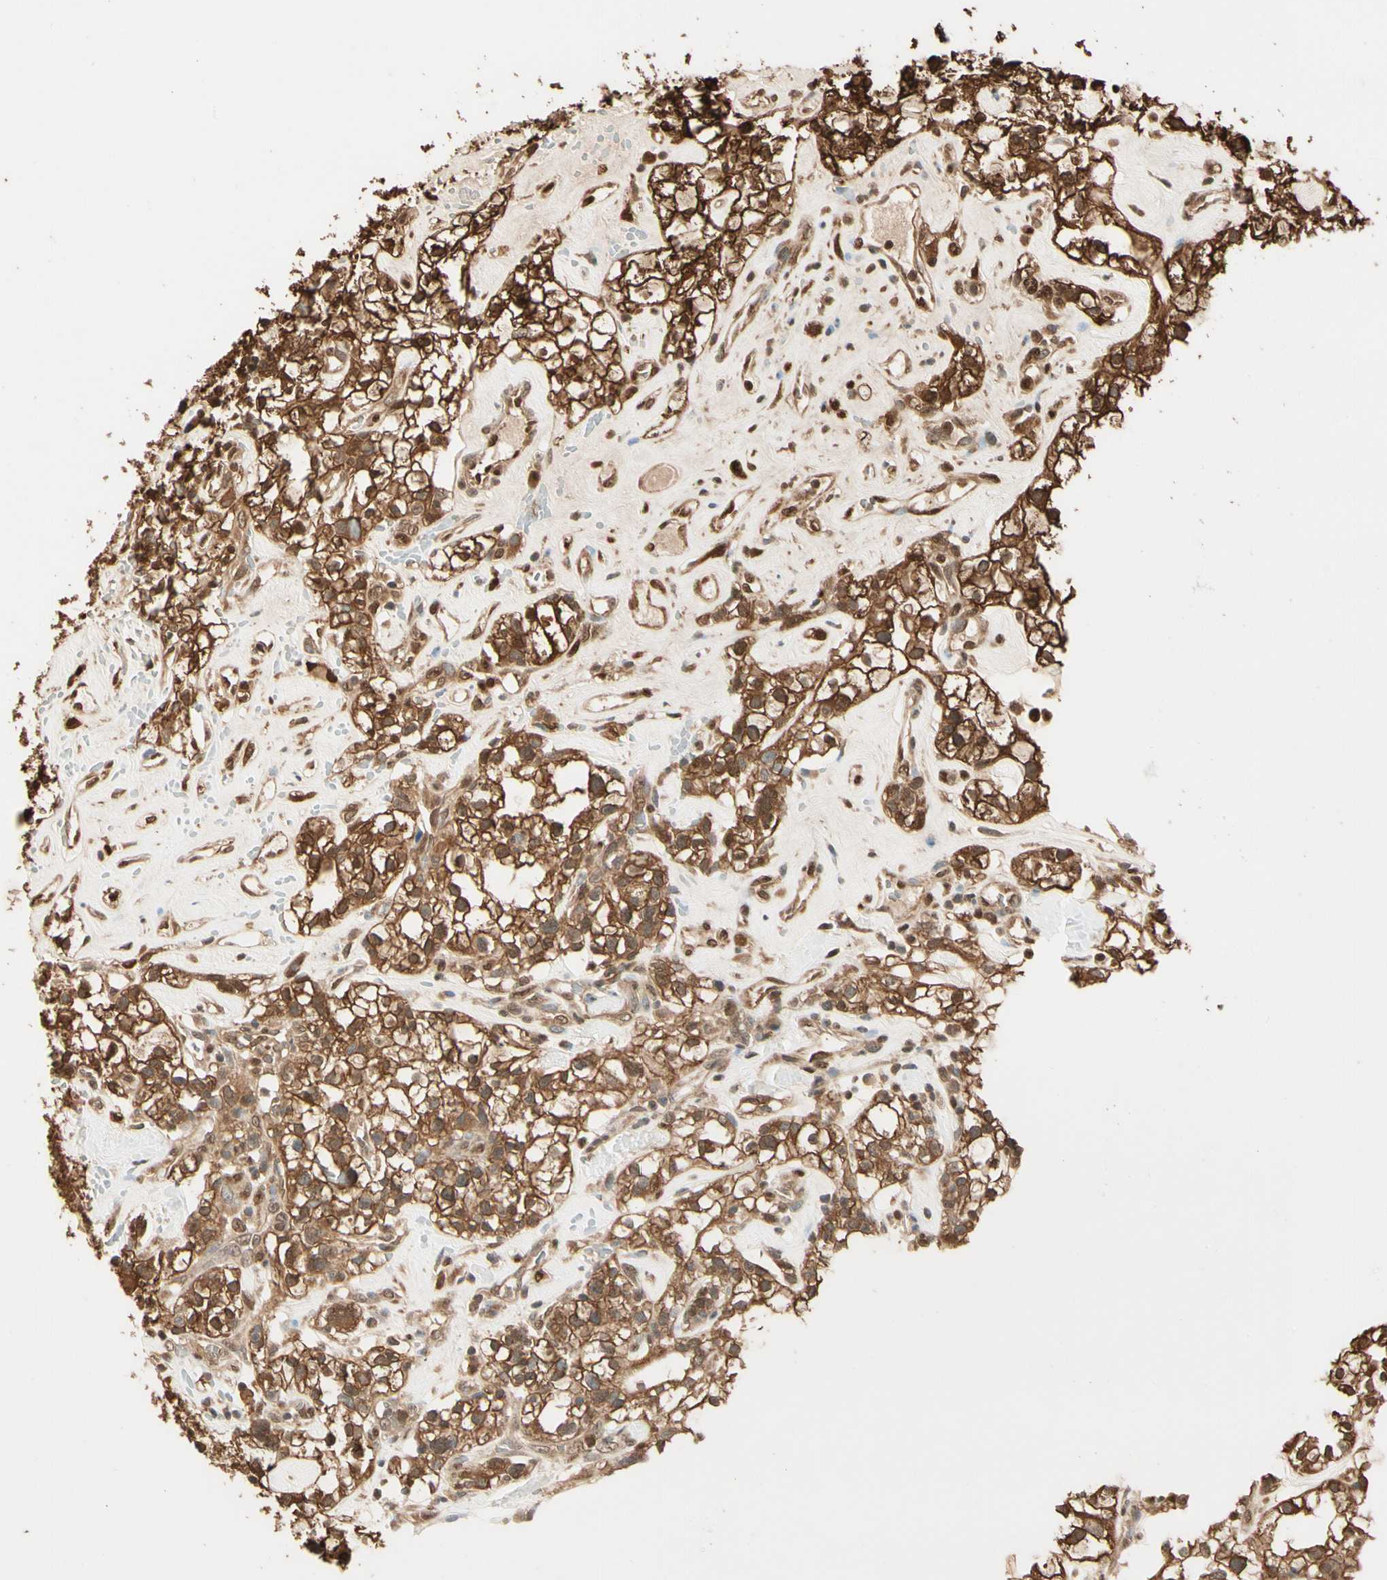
{"staining": {"intensity": "moderate", "quantity": ">75%", "location": "cytoplasmic/membranous,nuclear"}, "tissue": "renal cancer", "cell_type": "Tumor cells", "image_type": "cancer", "snomed": [{"axis": "morphology", "description": "Adenocarcinoma, NOS"}, {"axis": "topography", "description": "Kidney"}], "caption": "Immunohistochemical staining of adenocarcinoma (renal) exhibits moderate cytoplasmic/membranous and nuclear protein positivity in about >75% of tumor cells. The protein of interest is shown in brown color, while the nuclei are stained blue.", "gene": "PNCK", "patient": {"sex": "female", "age": 60}}